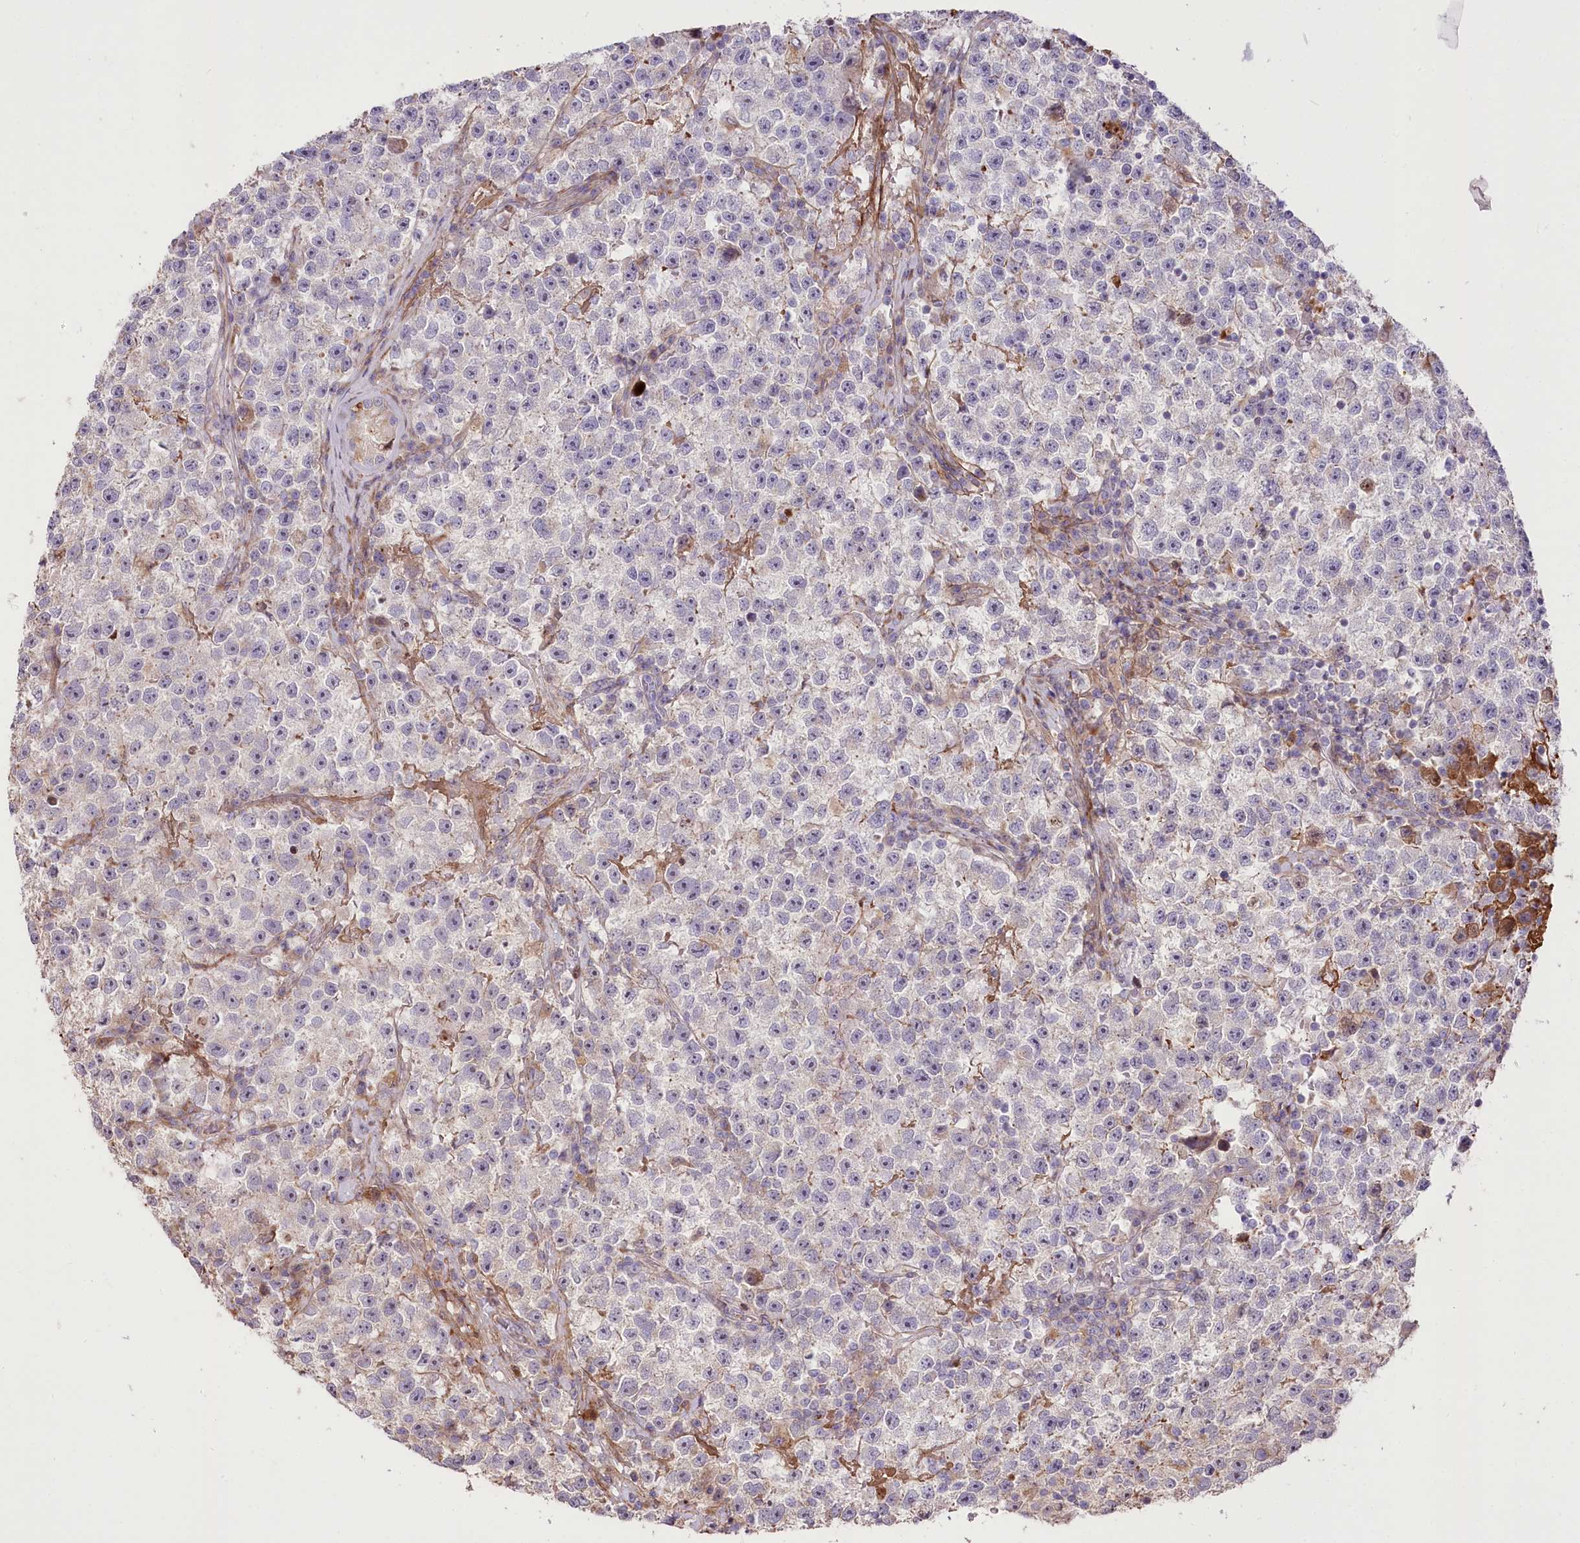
{"staining": {"intensity": "negative", "quantity": "none", "location": "none"}, "tissue": "testis cancer", "cell_type": "Tumor cells", "image_type": "cancer", "snomed": [{"axis": "morphology", "description": "Seminoma, NOS"}, {"axis": "topography", "description": "Testis"}], "caption": "Immunohistochemistry (IHC) histopathology image of testis cancer (seminoma) stained for a protein (brown), which shows no positivity in tumor cells.", "gene": "RNF24", "patient": {"sex": "male", "age": 22}}